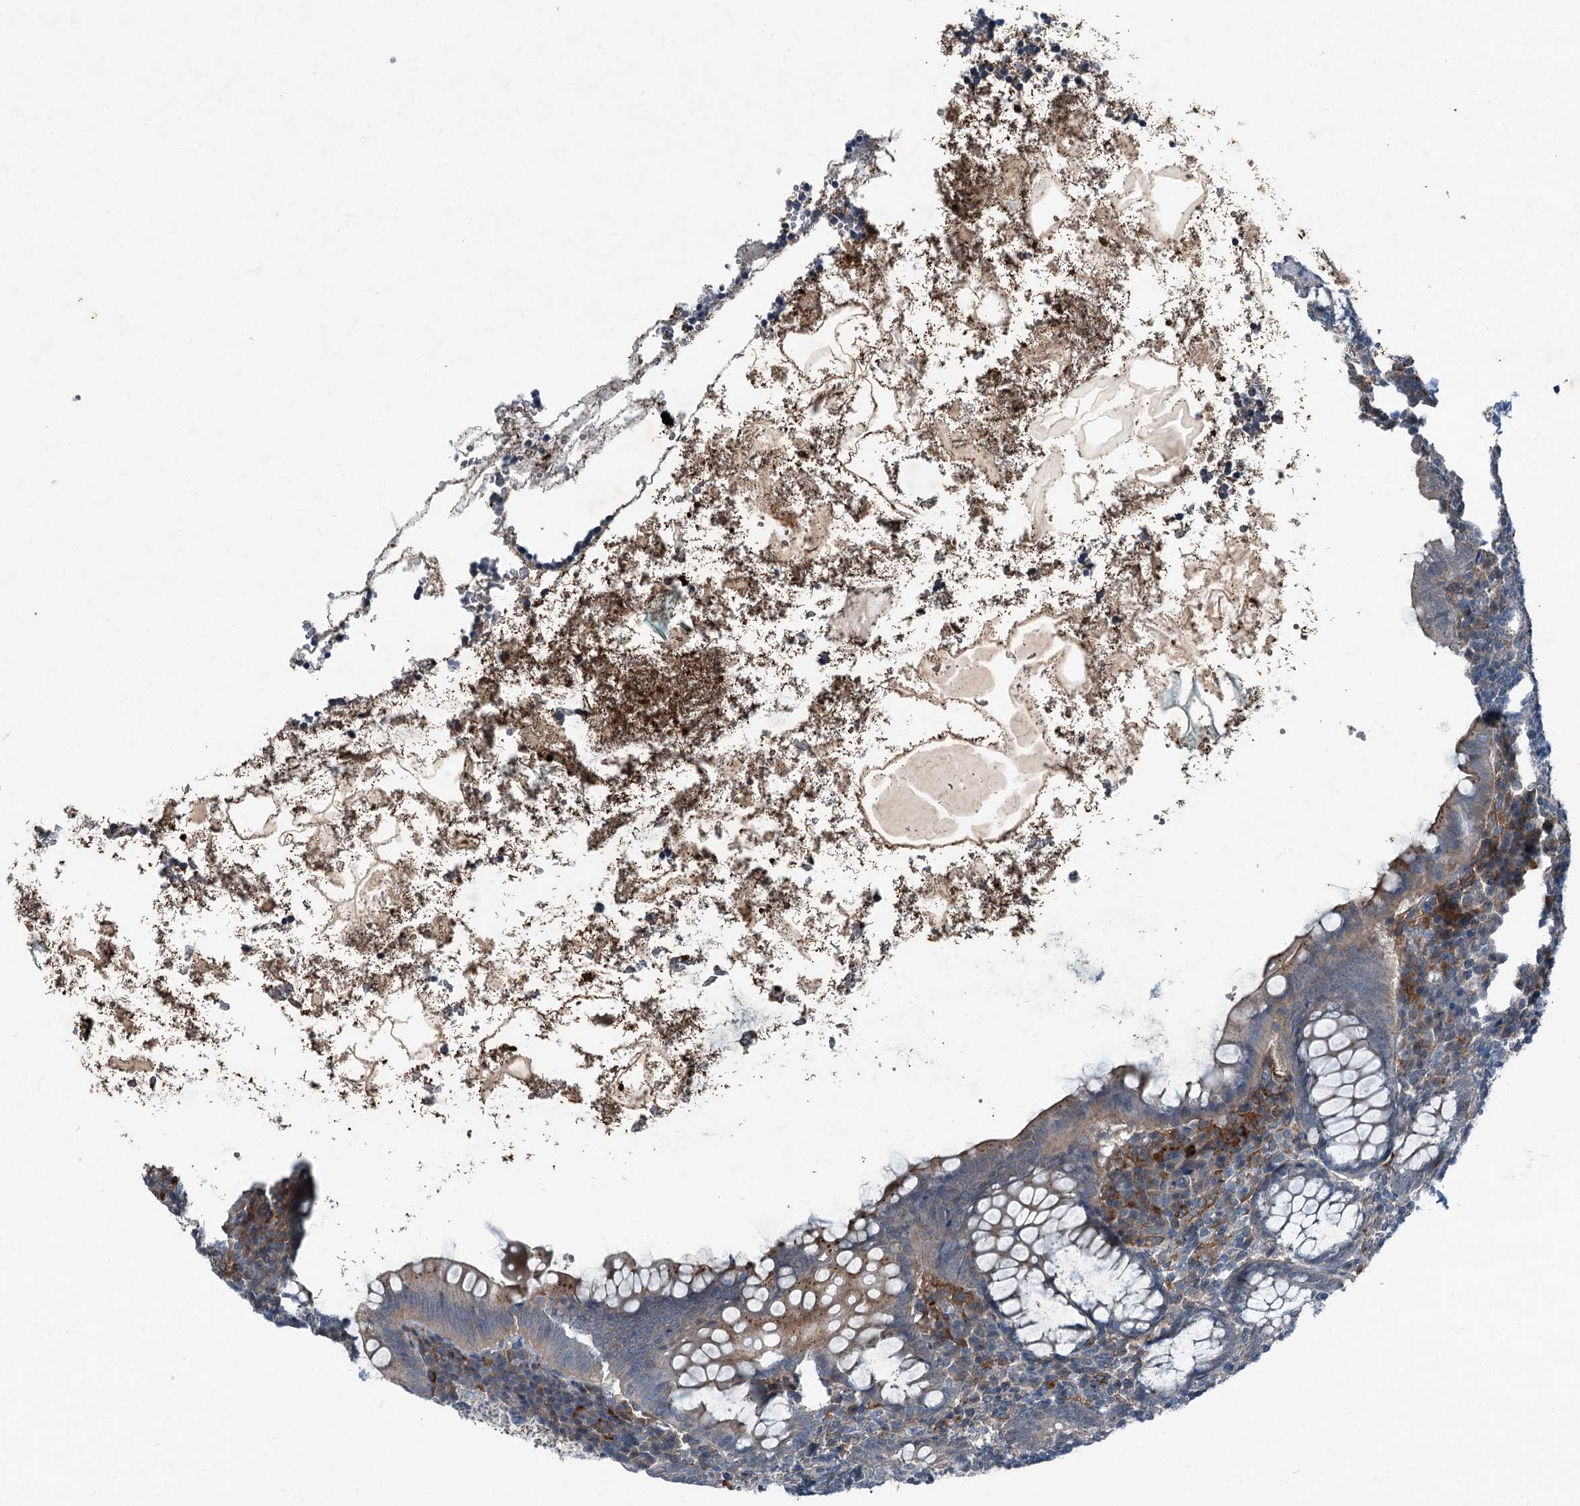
{"staining": {"intensity": "weak", "quantity": "25%-75%", "location": "cytoplasmic/membranous"}, "tissue": "appendix", "cell_type": "Glandular cells", "image_type": "normal", "snomed": [{"axis": "morphology", "description": "Normal tissue, NOS"}, {"axis": "topography", "description": "Appendix"}], "caption": "About 25%-75% of glandular cells in benign human appendix exhibit weak cytoplasmic/membranous protein staining as visualized by brown immunohistochemical staining.", "gene": "AXL", "patient": {"sex": "female", "age": 33}}